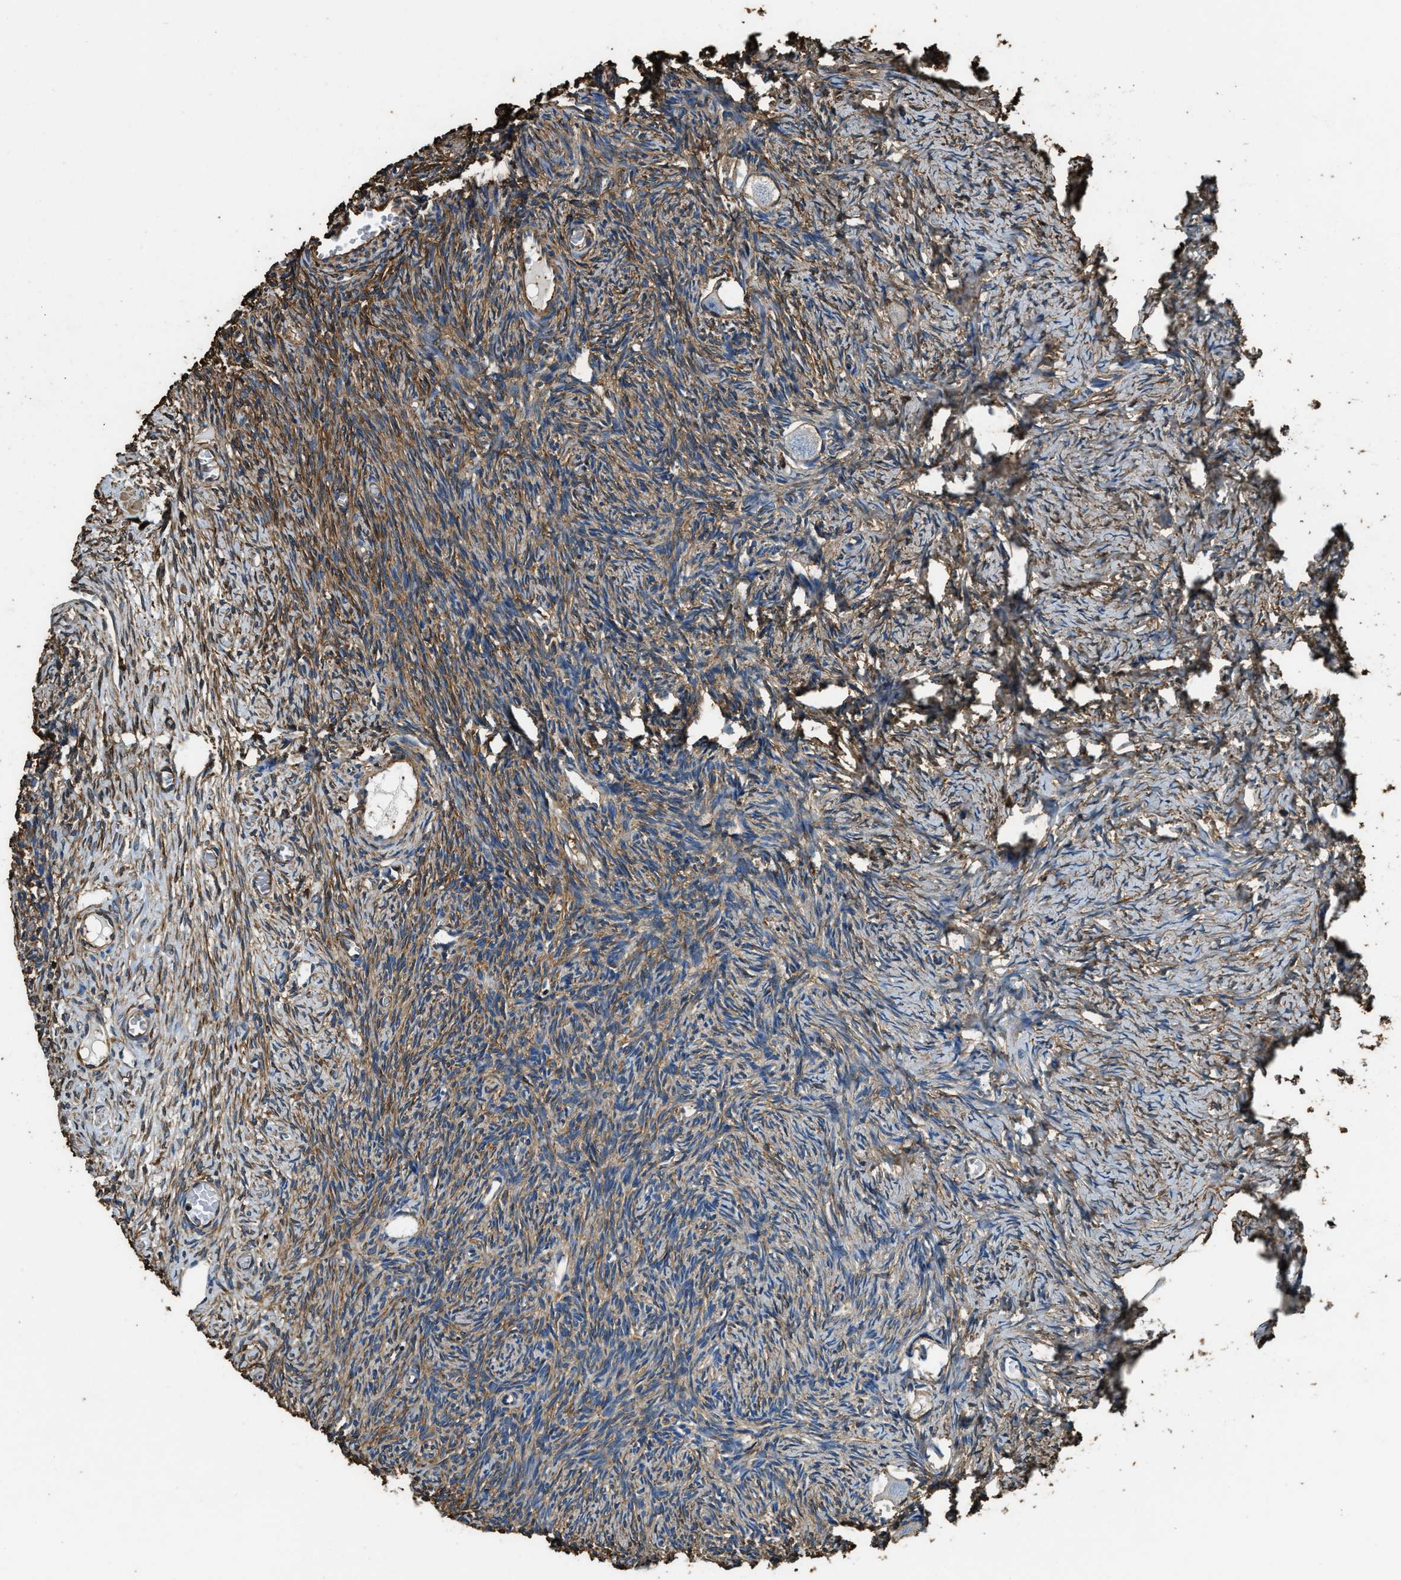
{"staining": {"intensity": "negative", "quantity": "none", "location": "none"}, "tissue": "ovary", "cell_type": "Follicle cells", "image_type": "normal", "snomed": [{"axis": "morphology", "description": "Normal tissue, NOS"}, {"axis": "topography", "description": "Ovary"}], "caption": "A high-resolution micrograph shows IHC staining of benign ovary, which reveals no significant expression in follicle cells. (DAB (3,3'-diaminobenzidine) IHC visualized using brightfield microscopy, high magnification).", "gene": "ACCS", "patient": {"sex": "female", "age": 27}}